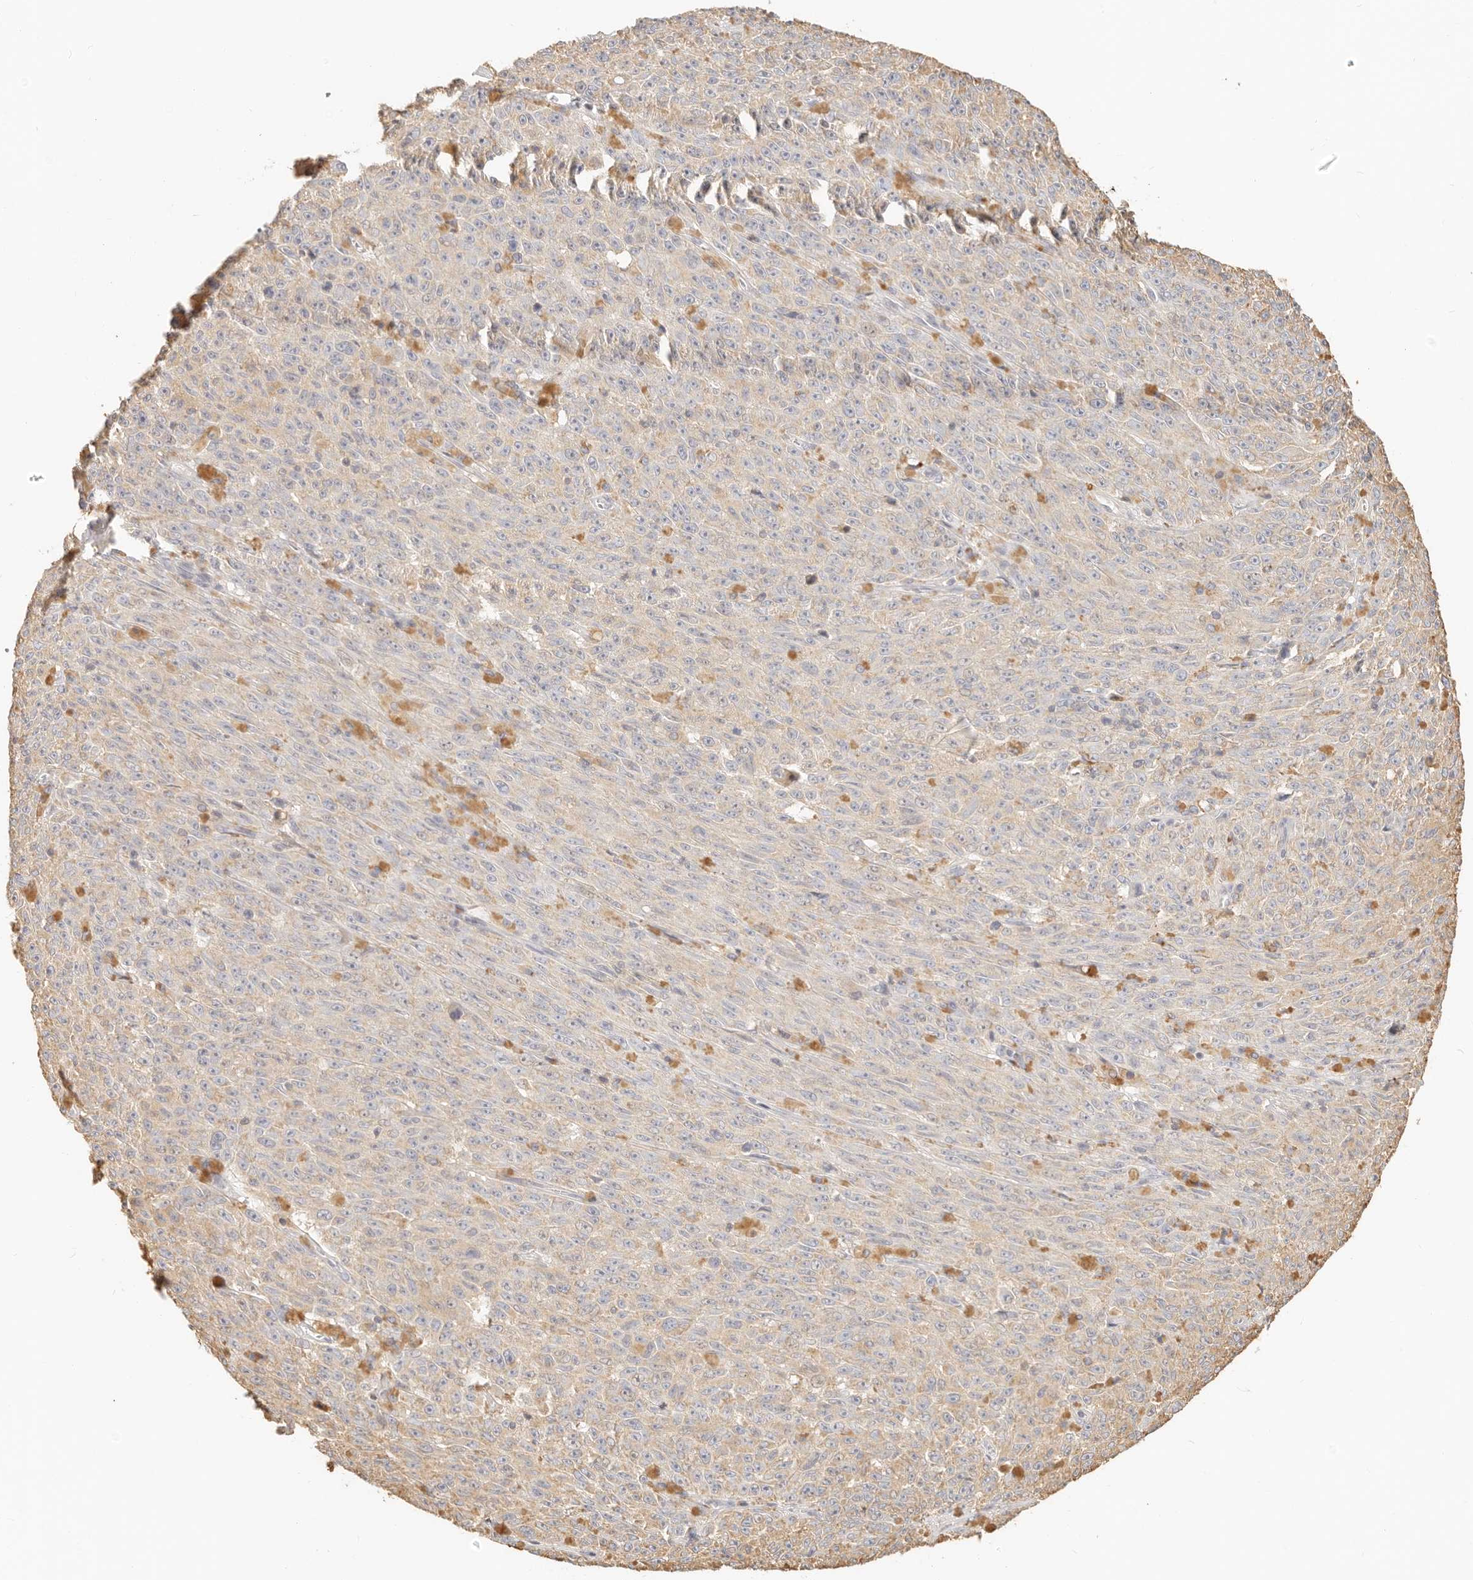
{"staining": {"intensity": "negative", "quantity": "none", "location": "none"}, "tissue": "melanoma", "cell_type": "Tumor cells", "image_type": "cancer", "snomed": [{"axis": "morphology", "description": "Malignant melanoma, NOS"}, {"axis": "topography", "description": "Skin"}], "caption": "Malignant melanoma was stained to show a protein in brown. There is no significant positivity in tumor cells.", "gene": "CNMD", "patient": {"sex": "female", "age": 82}}